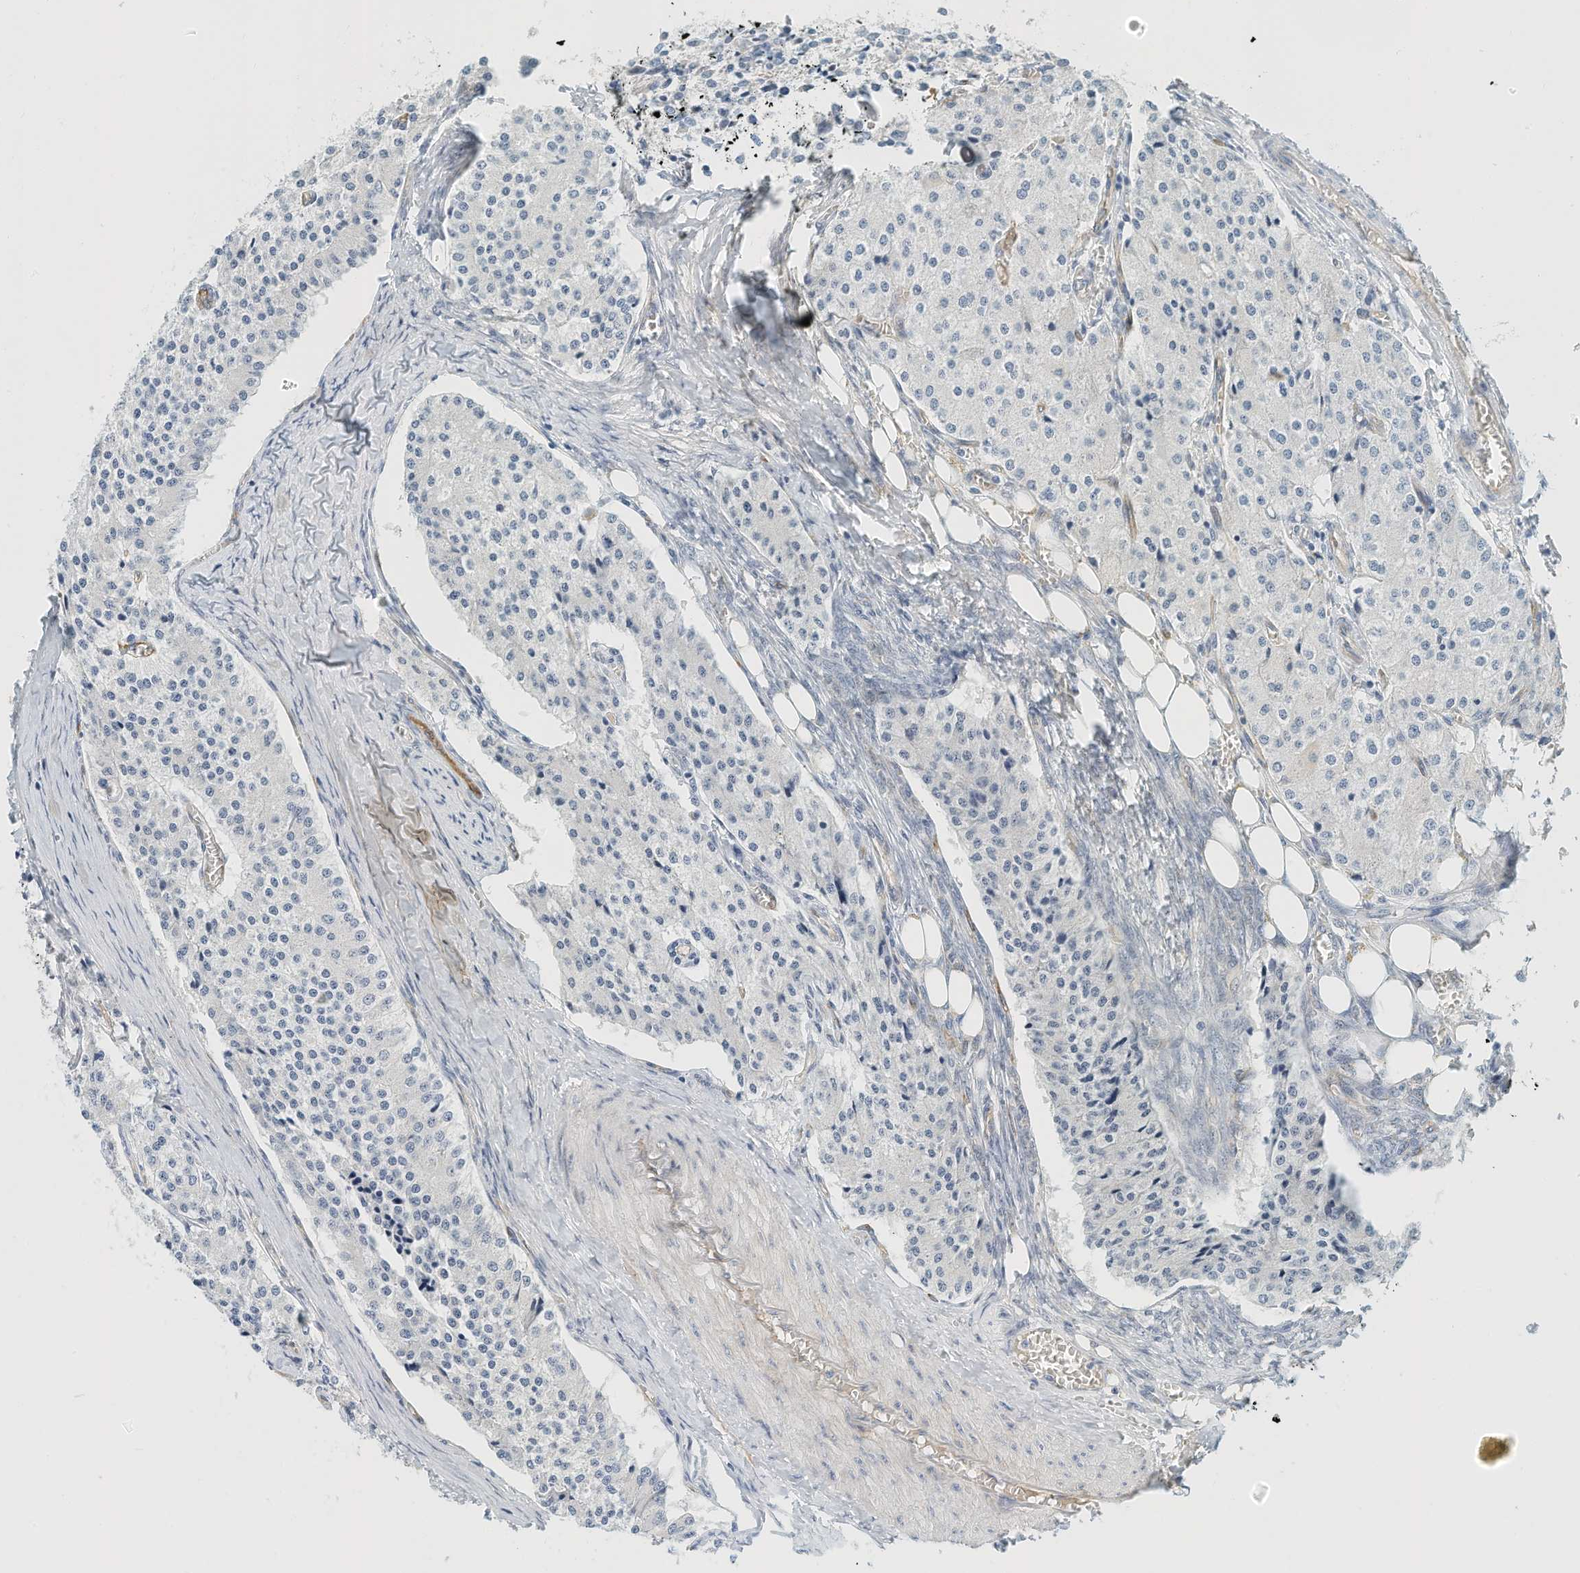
{"staining": {"intensity": "negative", "quantity": "none", "location": "none"}, "tissue": "carcinoid", "cell_type": "Tumor cells", "image_type": "cancer", "snomed": [{"axis": "morphology", "description": "Carcinoid, malignant, NOS"}, {"axis": "topography", "description": "Colon"}], "caption": "Micrograph shows no protein expression in tumor cells of carcinoid (malignant) tissue. (DAB (3,3'-diaminobenzidine) immunohistochemistry (IHC), high magnification).", "gene": "ARHGAP28", "patient": {"sex": "female", "age": 52}}